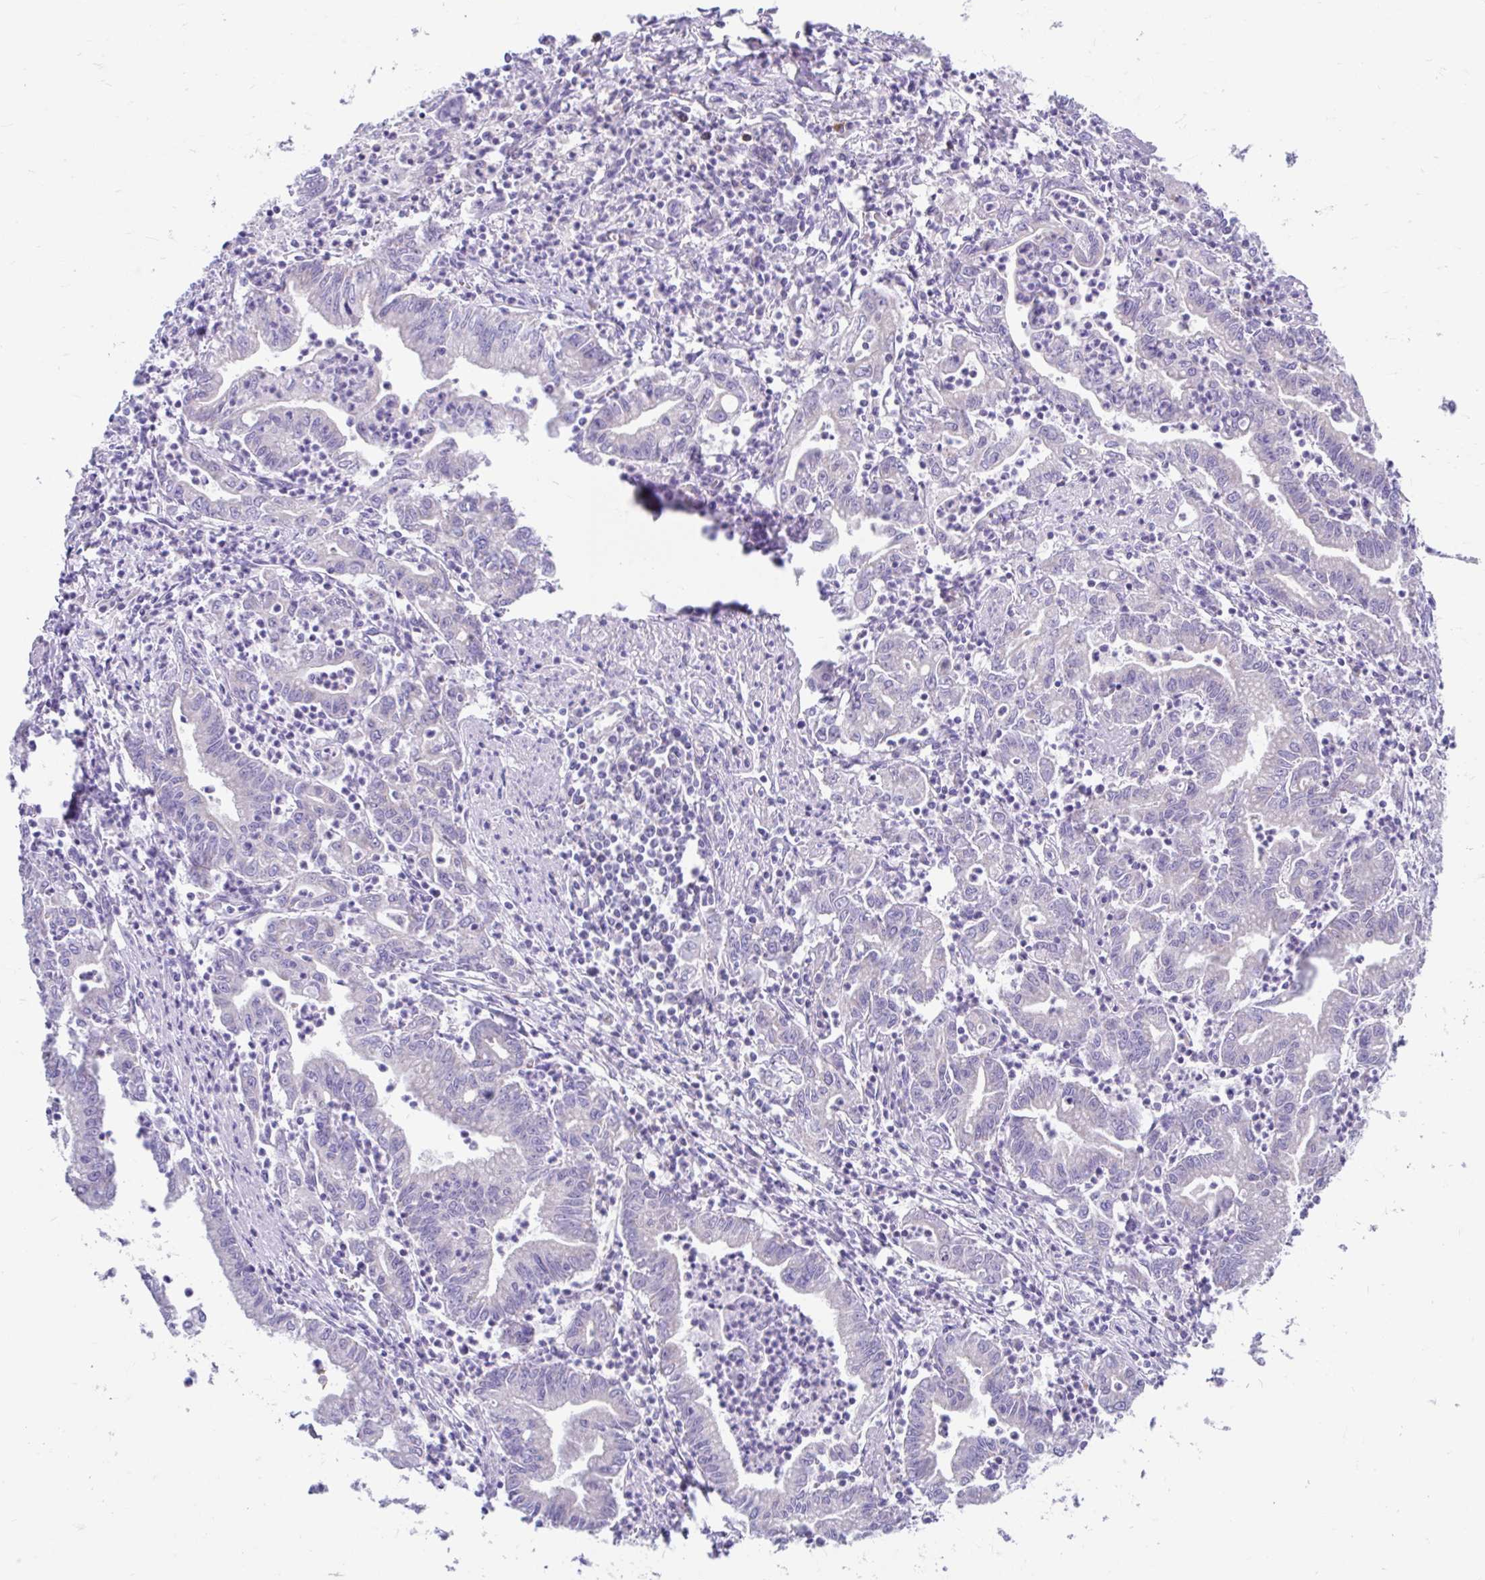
{"staining": {"intensity": "negative", "quantity": "none", "location": "none"}, "tissue": "stomach cancer", "cell_type": "Tumor cells", "image_type": "cancer", "snomed": [{"axis": "morphology", "description": "Adenocarcinoma, NOS"}, {"axis": "topography", "description": "Stomach, upper"}], "caption": "Tumor cells are negative for brown protein staining in stomach cancer (adenocarcinoma).", "gene": "CCSAP", "patient": {"sex": "female", "age": 79}}